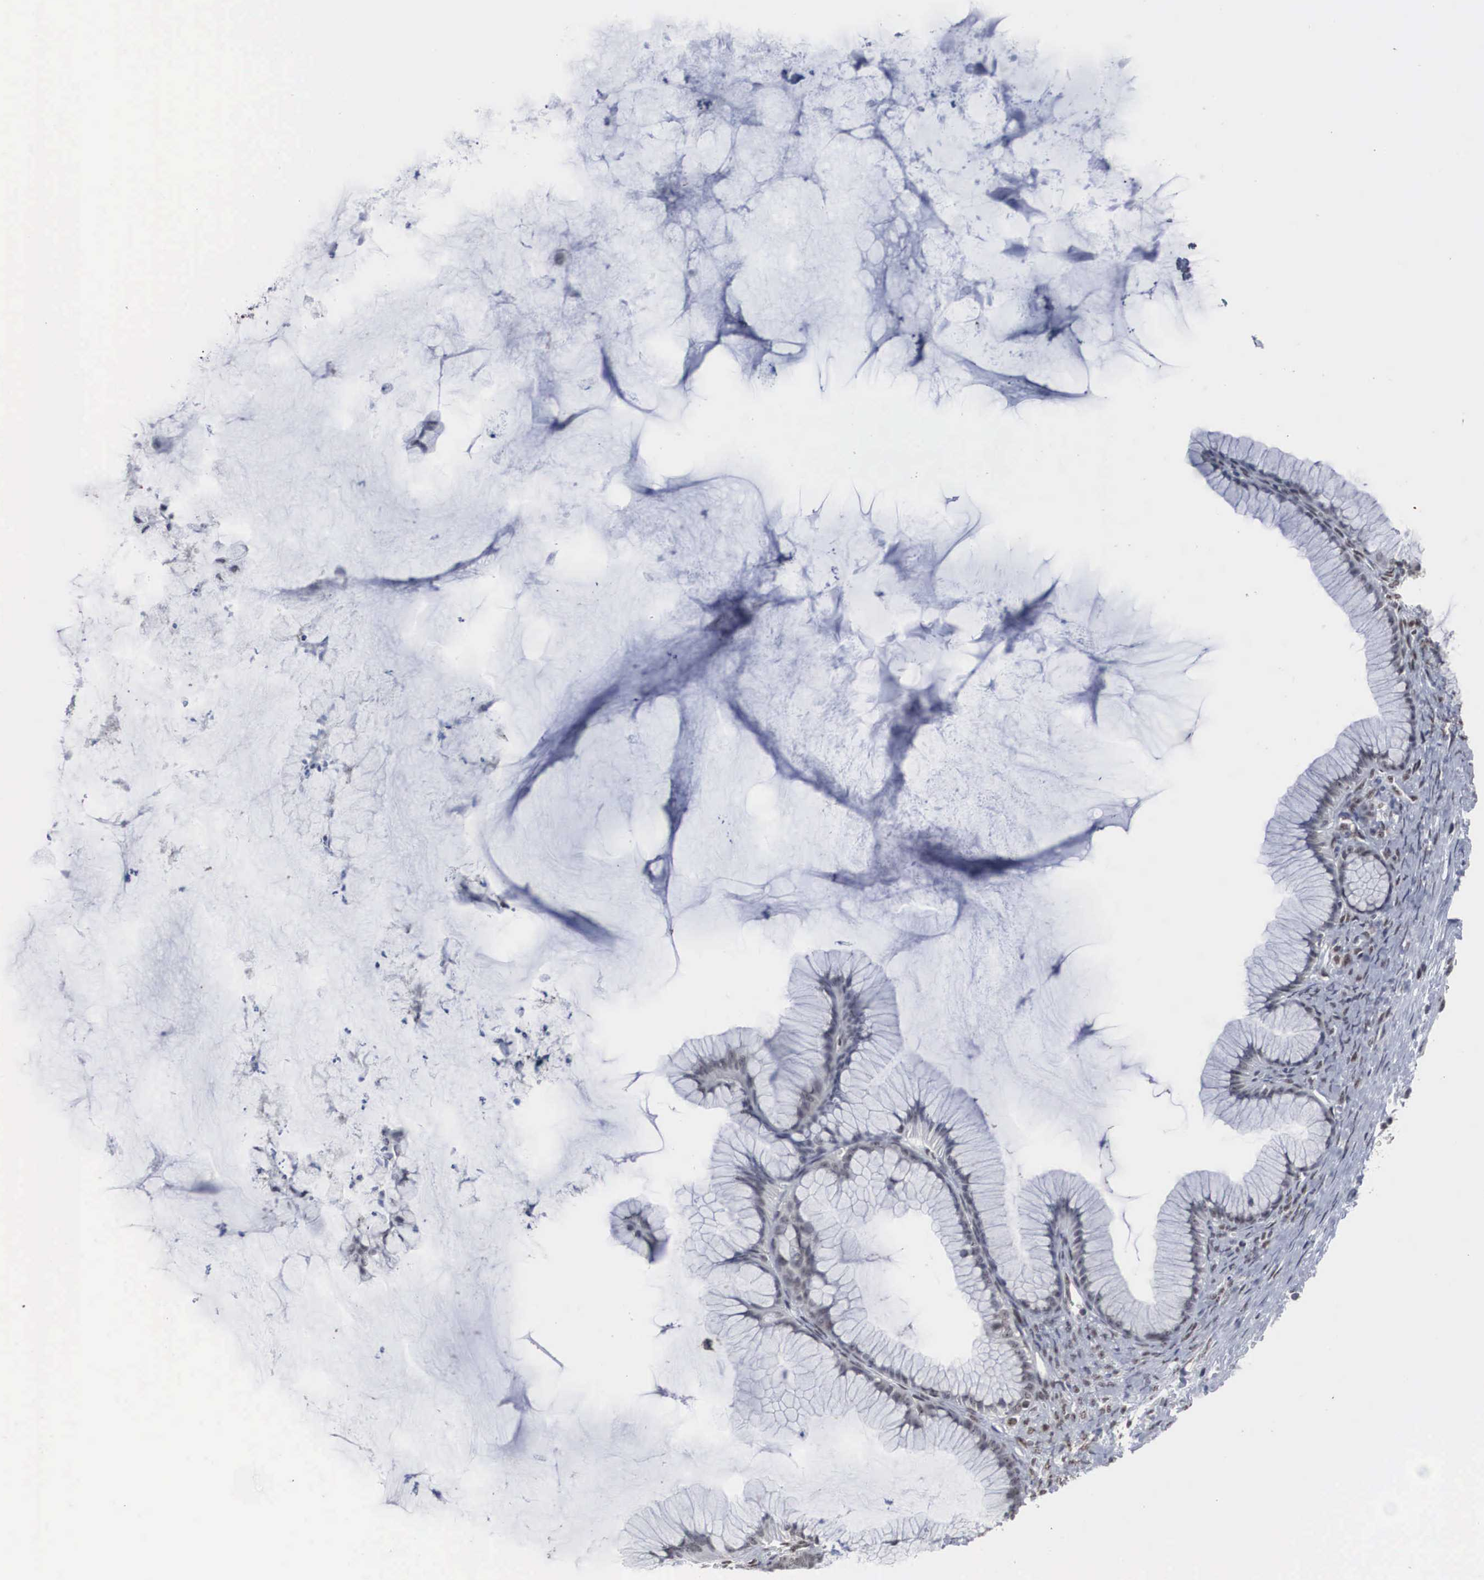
{"staining": {"intensity": "negative", "quantity": "none", "location": "none"}, "tissue": "ovarian cancer", "cell_type": "Tumor cells", "image_type": "cancer", "snomed": [{"axis": "morphology", "description": "Cystadenocarcinoma, mucinous, NOS"}, {"axis": "topography", "description": "Ovary"}], "caption": "Ovarian cancer (mucinous cystadenocarcinoma) stained for a protein using IHC demonstrates no expression tumor cells.", "gene": "AUTS2", "patient": {"sex": "female", "age": 41}}